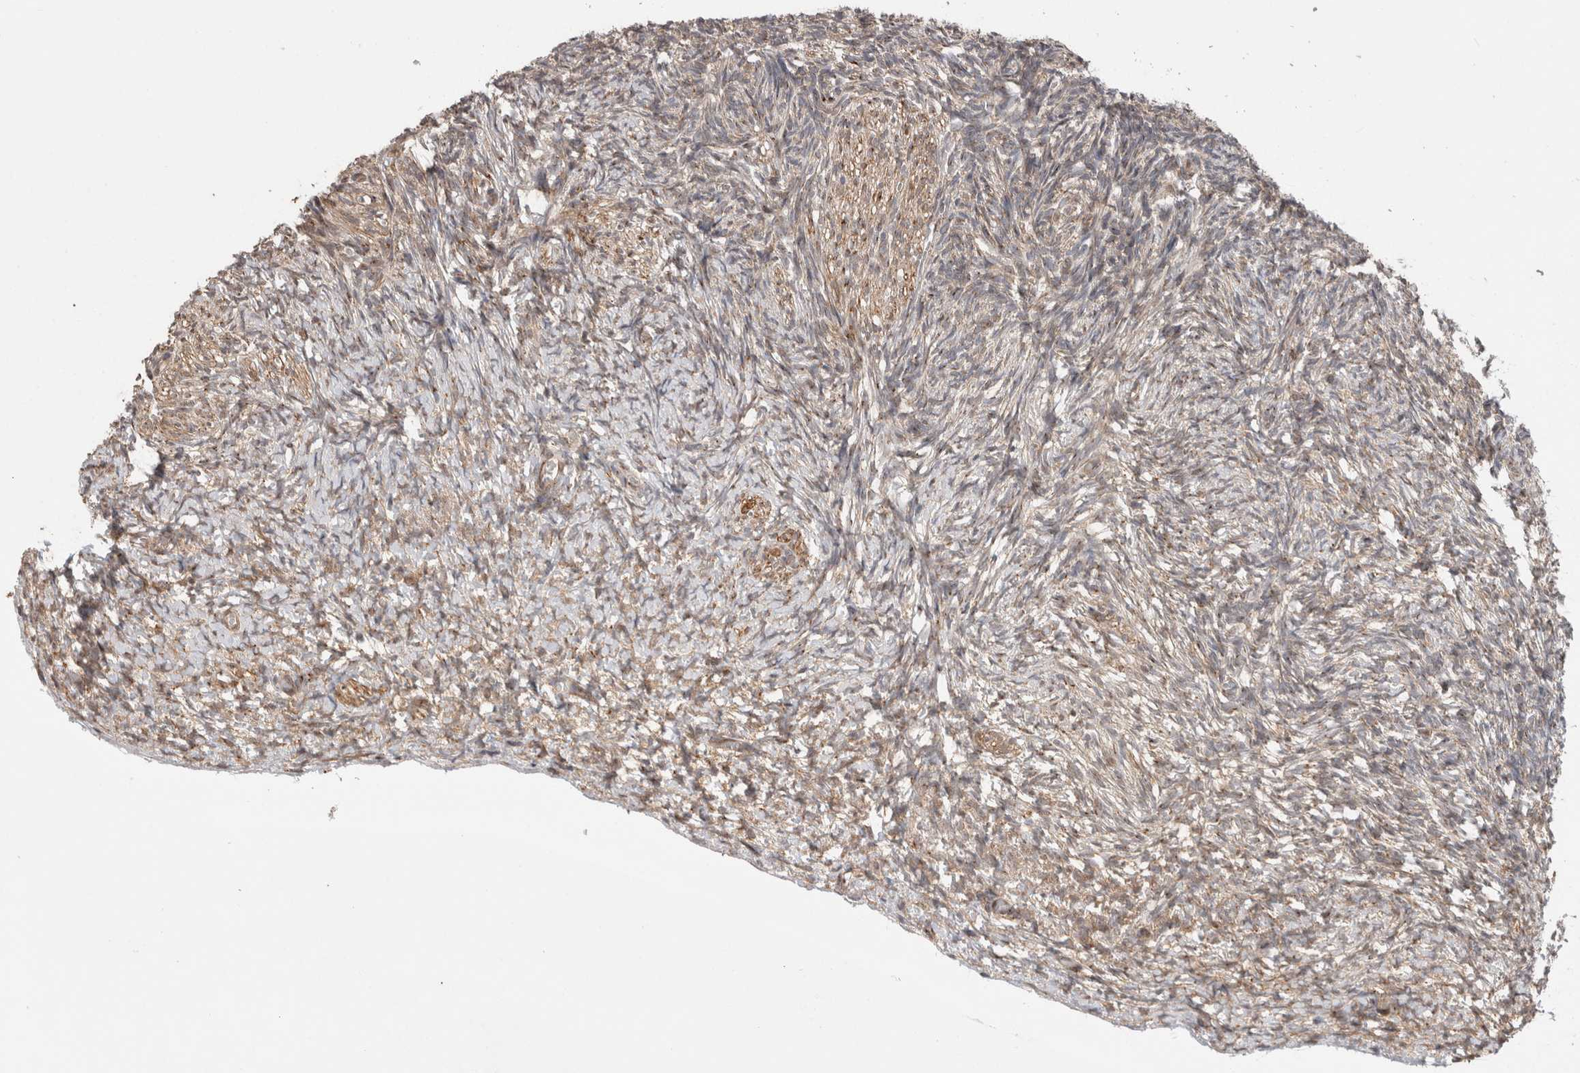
{"staining": {"intensity": "moderate", "quantity": "<25%", "location": "cytoplasmic/membranous"}, "tissue": "ovary", "cell_type": "Ovarian stroma cells", "image_type": "normal", "snomed": [{"axis": "morphology", "description": "Normal tissue, NOS"}, {"axis": "topography", "description": "Ovary"}], "caption": "Moderate cytoplasmic/membranous positivity for a protein is appreciated in approximately <25% of ovarian stroma cells of benign ovary using immunohistochemistry.", "gene": "TRIM5", "patient": {"sex": "female", "age": 34}}